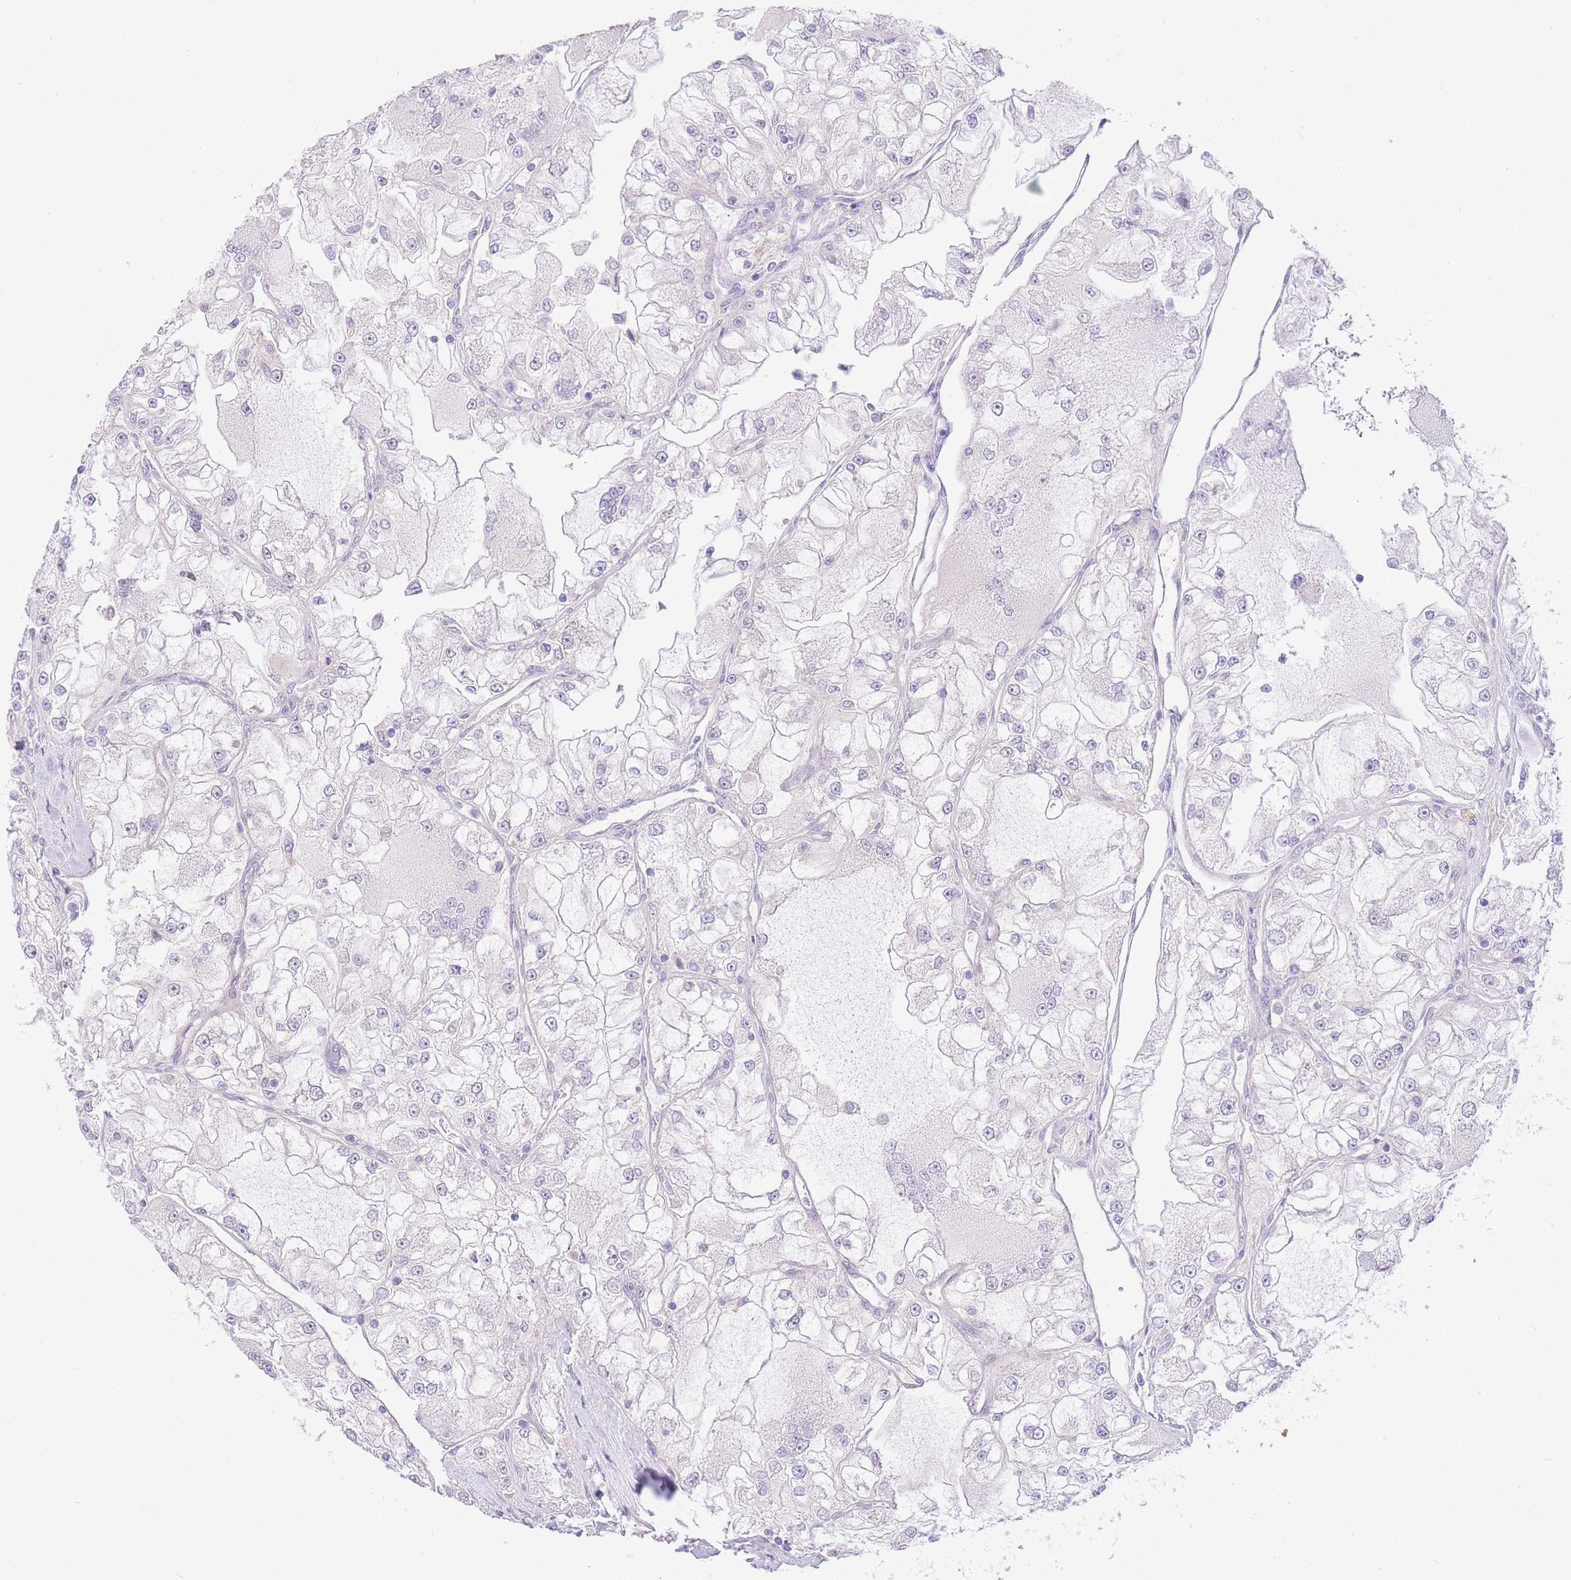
{"staining": {"intensity": "negative", "quantity": "none", "location": "none"}, "tissue": "renal cancer", "cell_type": "Tumor cells", "image_type": "cancer", "snomed": [{"axis": "morphology", "description": "Adenocarcinoma, NOS"}, {"axis": "topography", "description": "Kidney"}], "caption": "Tumor cells show no significant positivity in adenocarcinoma (renal).", "gene": "UBXN7", "patient": {"sex": "female", "age": 72}}